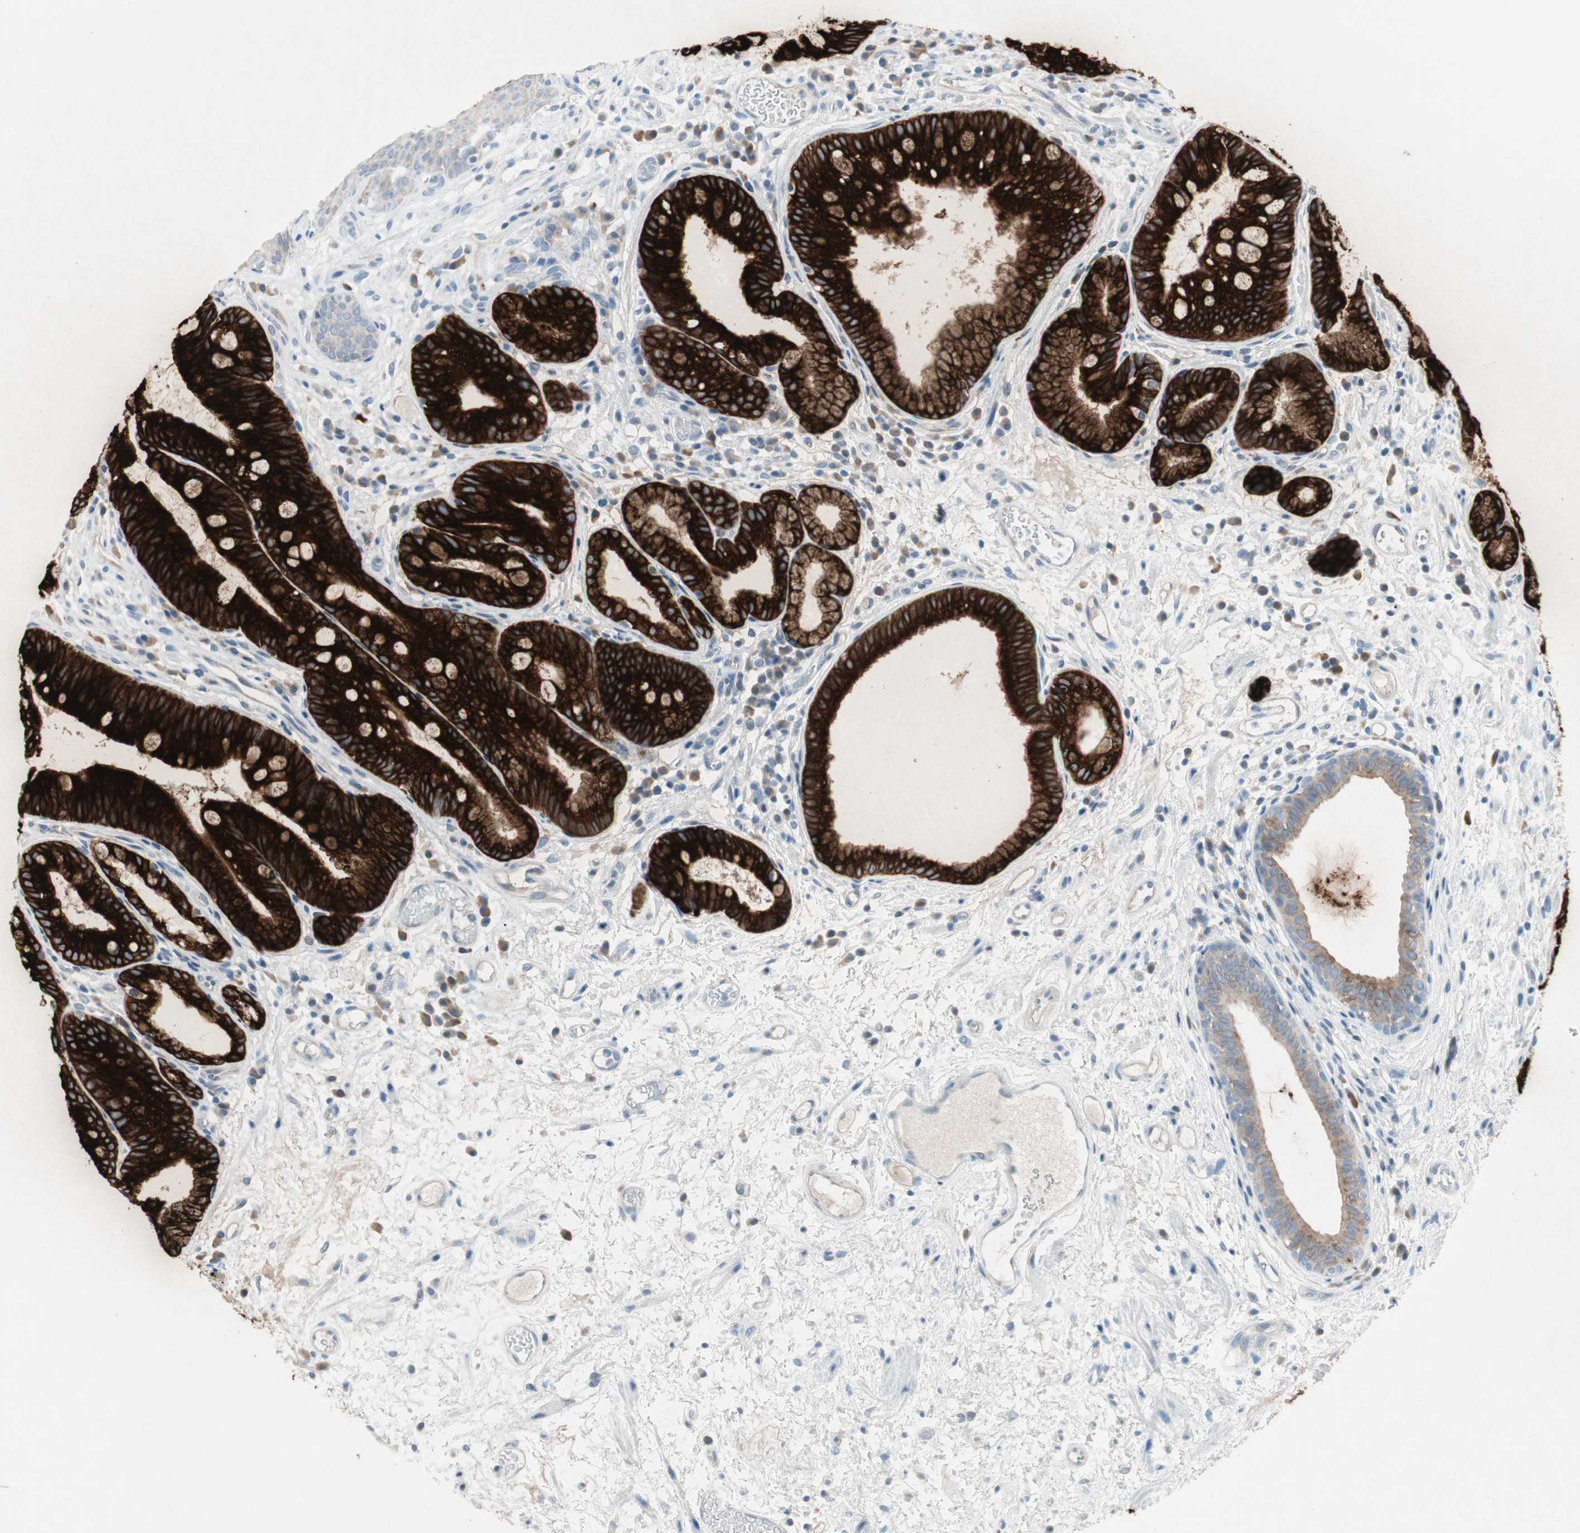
{"staining": {"intensity": "strong", "quantity": "25%-75%", "location": "cytoplasmic/membranous"}, "tissue": "stomach", "cell_type": "Glandular cells", "image_type": "normal", "snomed": [{"axis": "morphology", "description": "Normal tissue, NOS"}, {"axis": "topography", "description": "Stomach, upper"}], "caption": "IHC (DAB (3,3'-diaminobenzidine)) staining of benign stomach demonstrates strong cytoplasmic/membranous protein positivity in approximately 25%-75% of glandular cells.", "gene": "AGR2", "patient": {"sex": "male", "age": 72}}